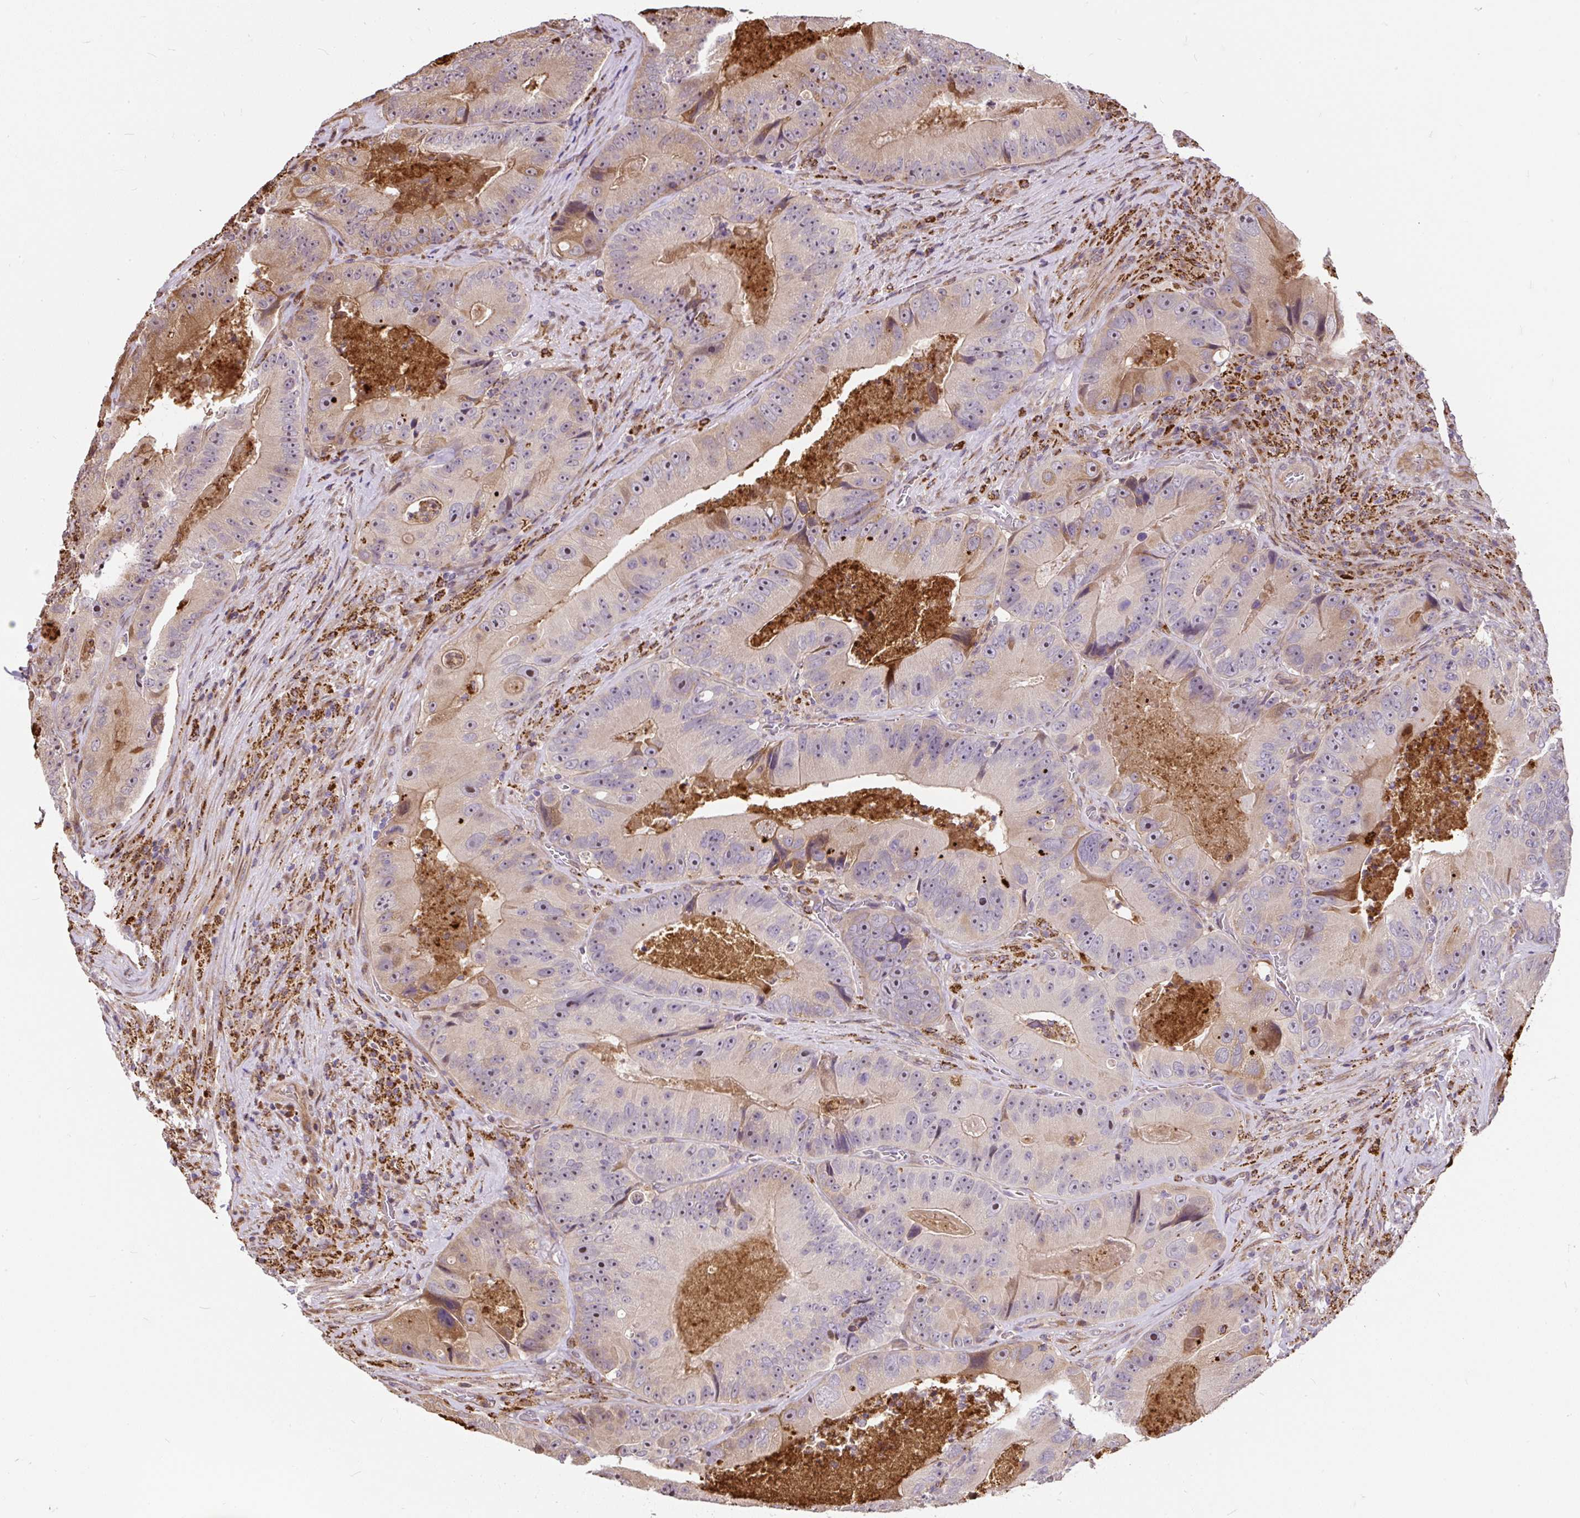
{"staining": {"intensity": "weak", "quantity": "<25%", "location": "cytoplasmic/membranous"}, "tissue": "colorectal cancer", "cell_type": "Tumor cells", "image_type": "cancer", "snomed": [{"axis": "morphology", "description": "Adenocarcinoma, NOS"}, {"axis": "topography", "description": "Colon"}], "caption": "High magnification brightfield microscopy of adenocarcinoma (colorectal) stained with DAB (brown) and counterstained with hematoxylin (blue): tumor cells show no significant positivity.", "gene": "PUS7L", "patient": {"sex": "female", "age": 86}}